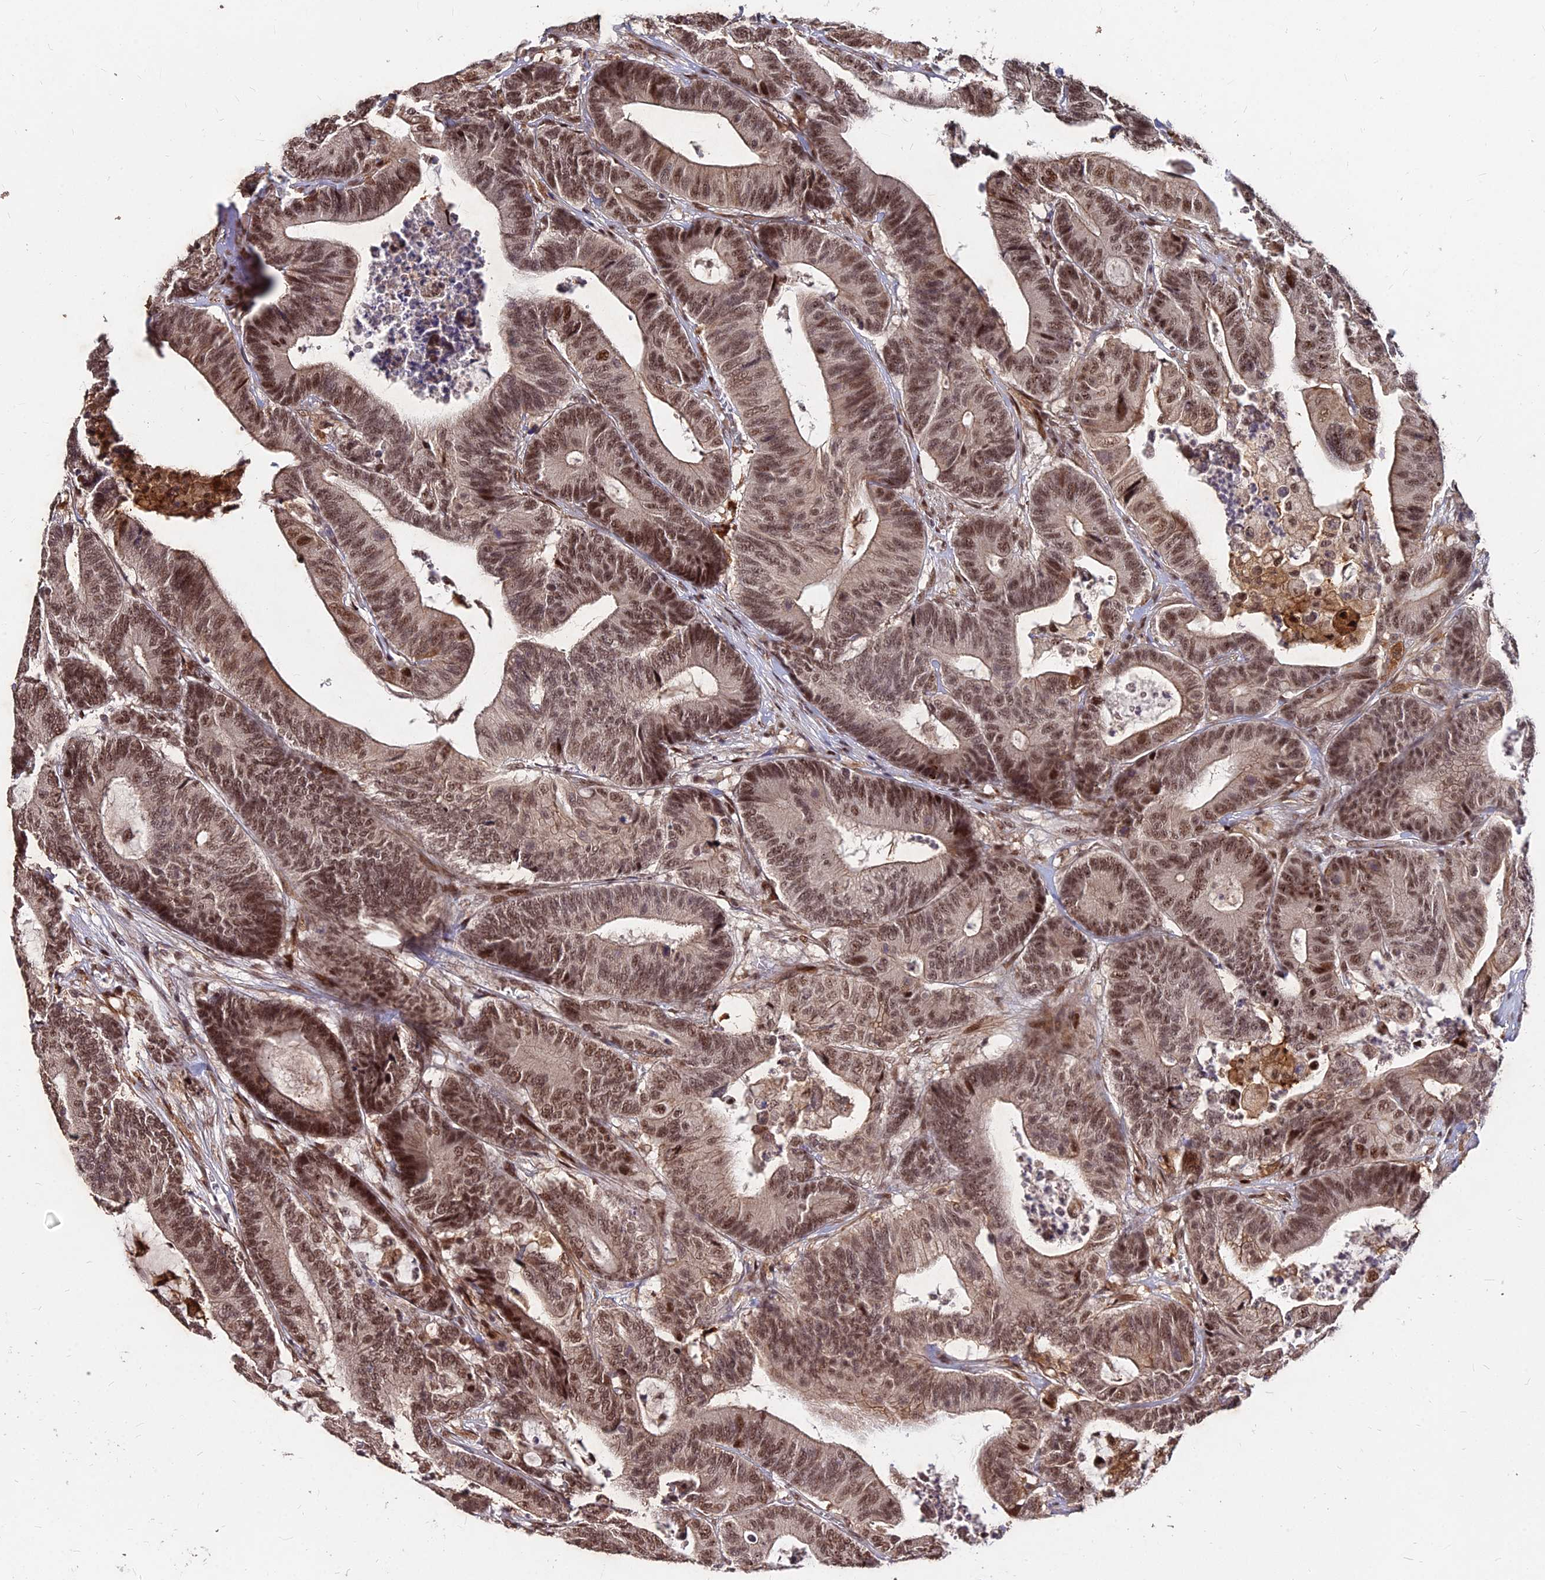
{"staining": {"intensity": "moderate", "quantity": ">75%", "location": "nuclear"}, "tissue": "colorectal cancer", "cell_type": "Tumor cells", "image_type": "cancer", "snomed": [{"axis": "morphology", "description": "Adenocarcinoma, NOS"}, {"axis": "topography", "description": "Colon"}], "caption": "Tumor cells exhibit medium levels of moderate nuclear staining in about >75% of cells in human colorectal cancer.", "gene": "ZBED4", "patient": {"sex": "female", "age": 84}}